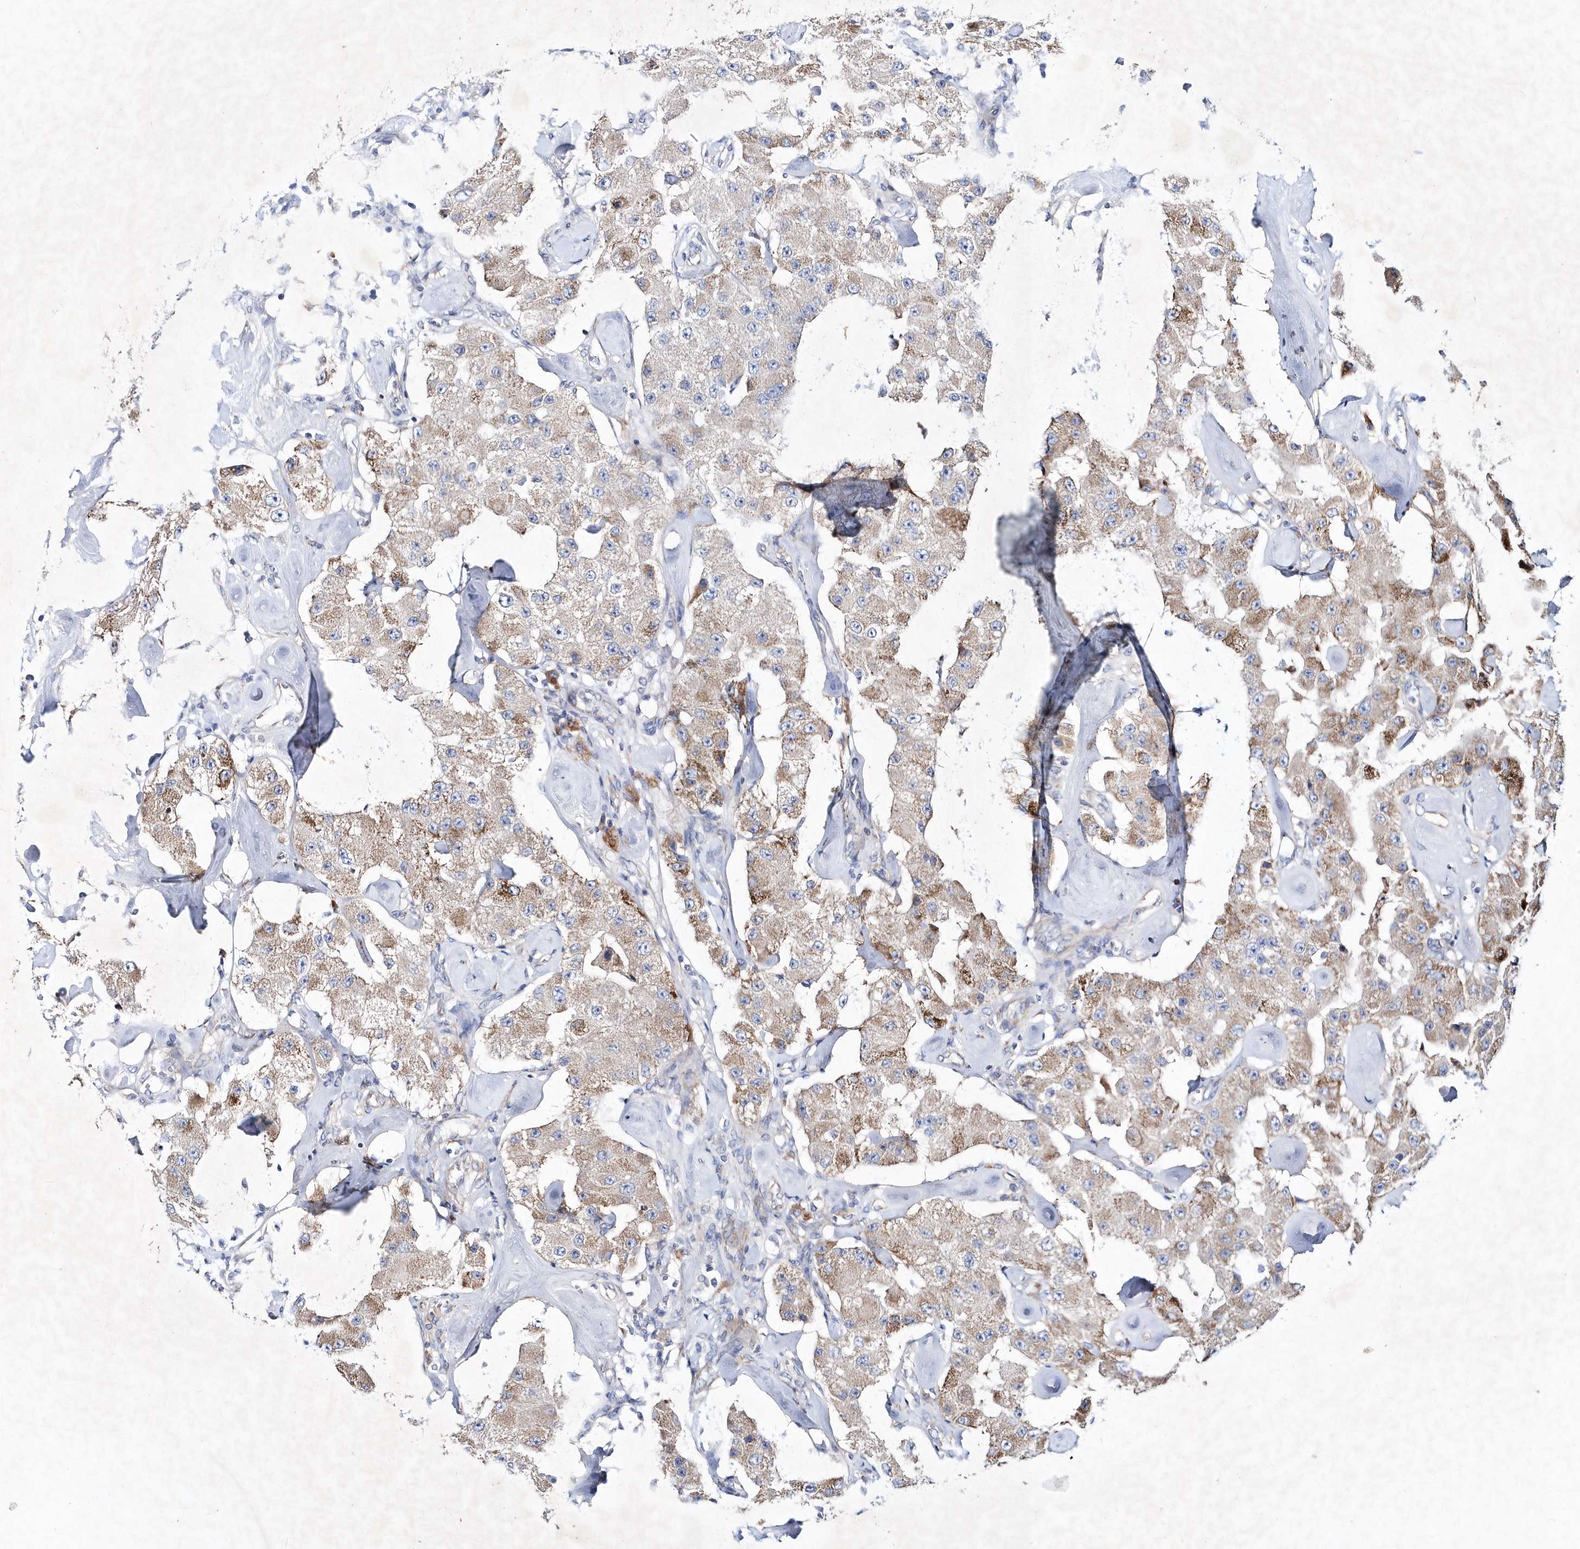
{"staining": {"intensity": "moderate", "quantity": "25%-75%", "location": "cytoplasmic/membranous"}, "tissue": "carcinoid", "cell_type": "Tumor cells", "image_type": "cancer", "snomed": [{"axis": "morphology", "description": "Carcinoid, malignant, NOS"}, {"axis": "topography", "description": "Pancreas"}], "caption": "Immunohistochemistry (DAB (3,3'-diaminobenzidine)) staining of human carcinoid displays moderate cytoplasmic/membranous protein staining in about 25%-75% of tumor cells.", "gene": "METTL8", "patient": {"sex": "male", "age": 41}}